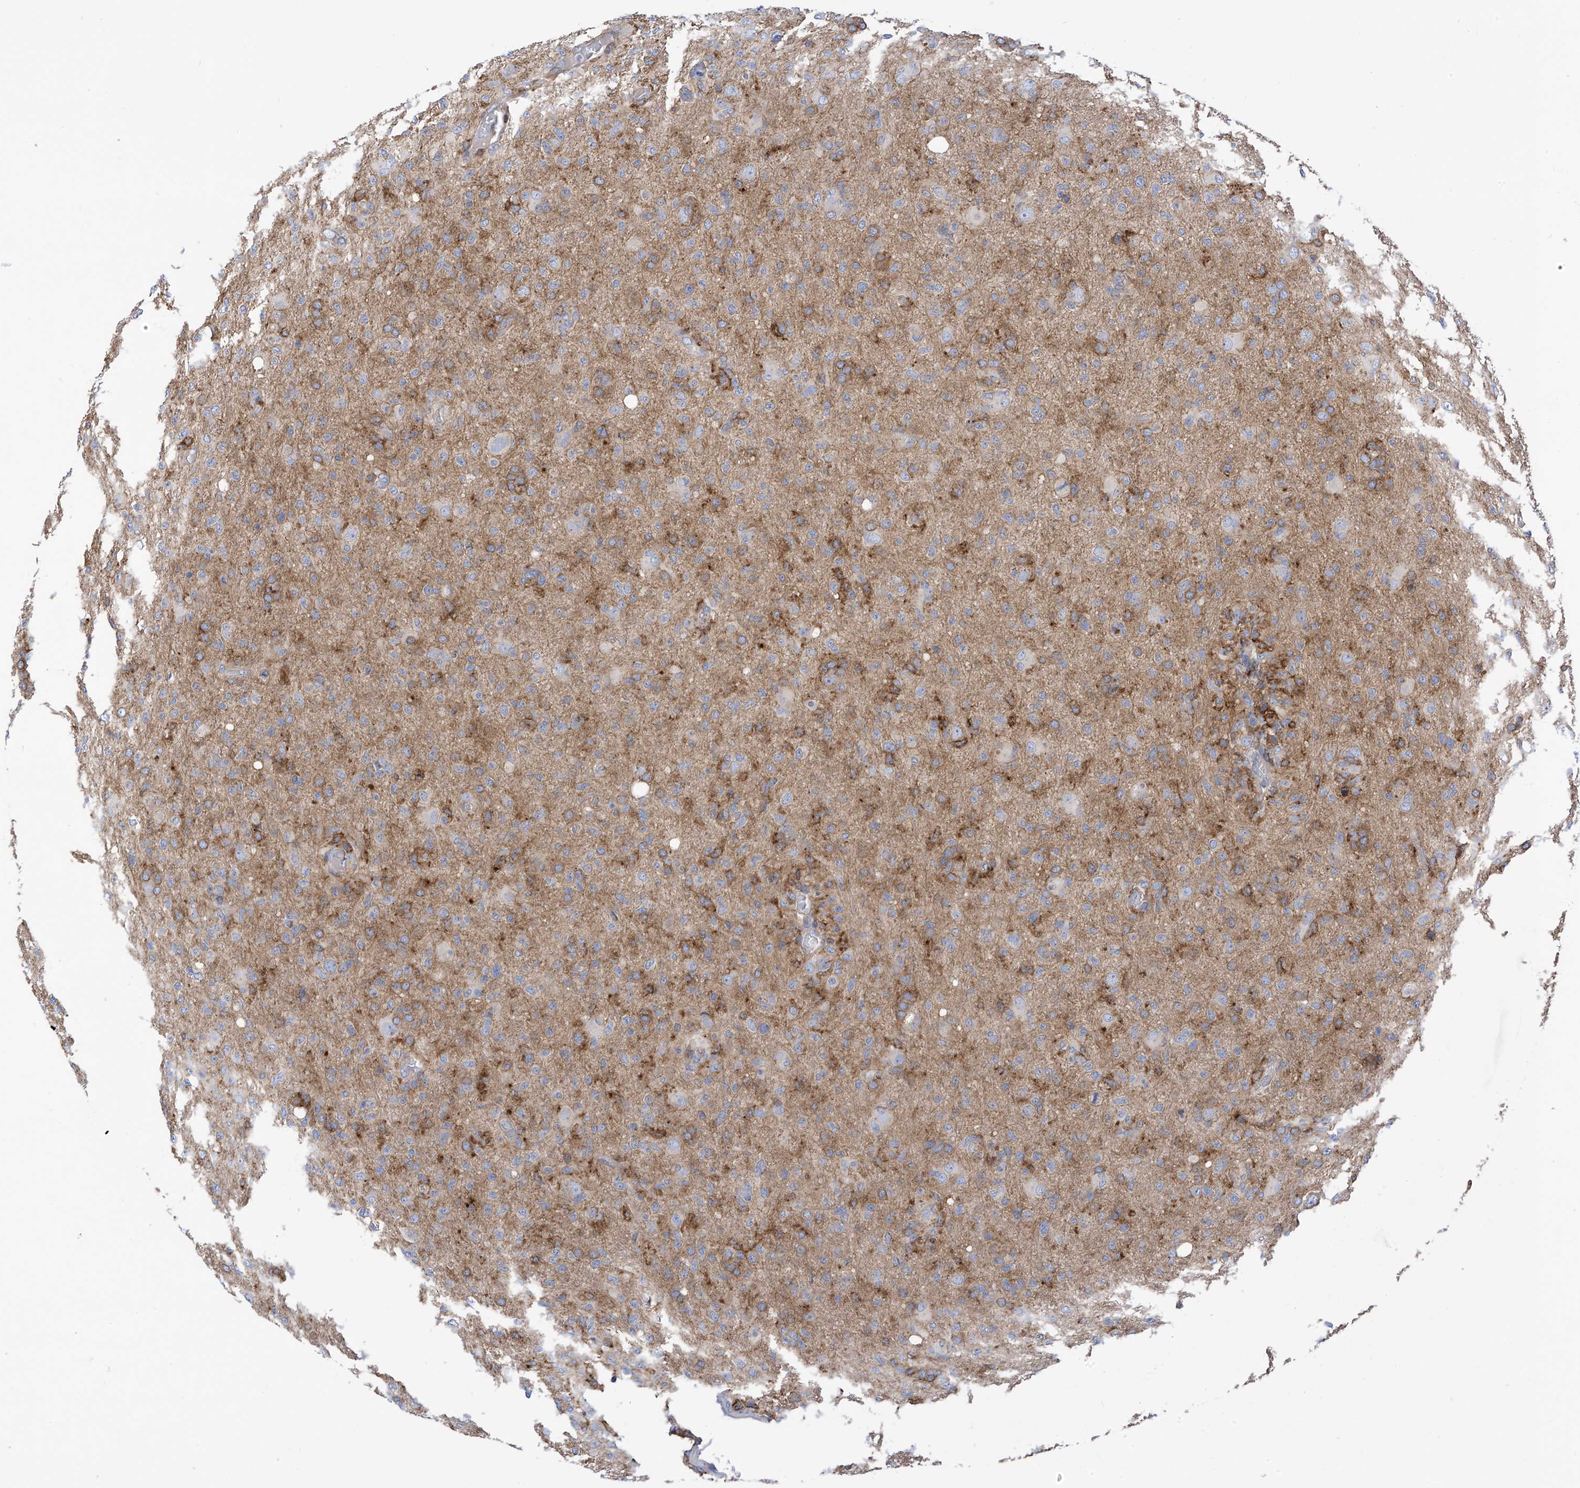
{"staining": {"intensity": "moderate", "quantity": "<25%", "location": "cytoplasmic/membranous"}, "tissue": "glioma", "cell_type": "Tumor cells", "image_type": "cancer", "snomed": [{"axis": "morphology", "description": "Glioma, malignant, High grade"}, {"axis": "topography", "description": "Brain"}], "caption": "Protein expression analysis of glioma displays moderate cytoplasmic/membranous expression in approximately <25% of tumor cells. Nuclei are stained in blue.", "gene": "P2RX7", "patient": {"sex": "female", "age": 57}}